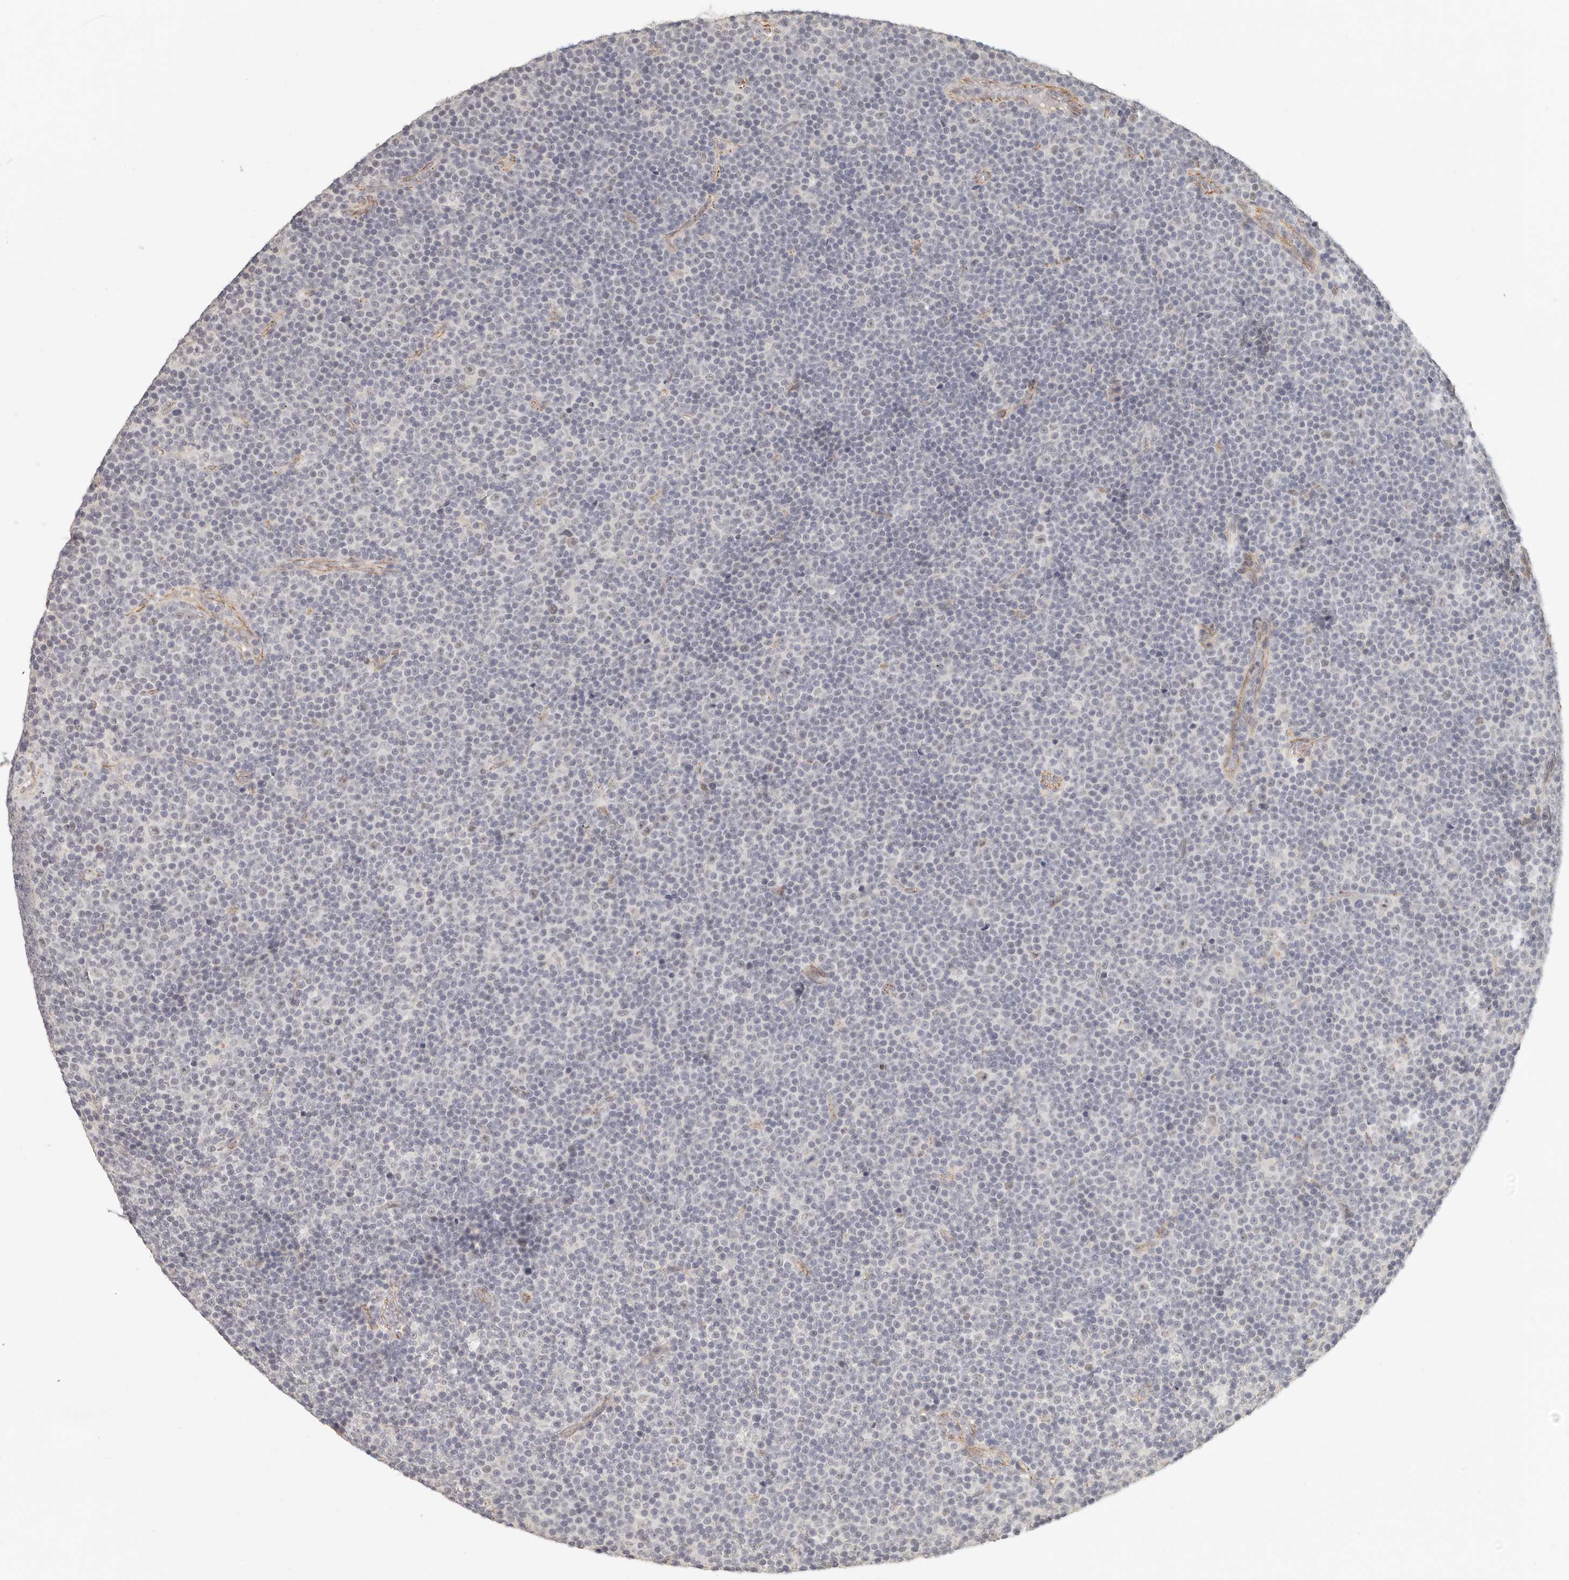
{"staining": {"intensity": "negative", "quantity": "none", "location": "none"}, "tissue": "lymphoma", "cell_type": "Tumor cells", "image_type": "cancer", "snomed": [{"axis": "morphology", "description": "Malignant lymphoma, non-Hodgkin's type, Low grade"}, {"axis": "topography", "description": "Lymph node"}], "caption": "Tumor cells are negative for protein expression in human low-grade malignant lymphoma, non-Hodgkin's type.", "gene": "ANXA9", "patient": {"sex": "female", "age": 67}}